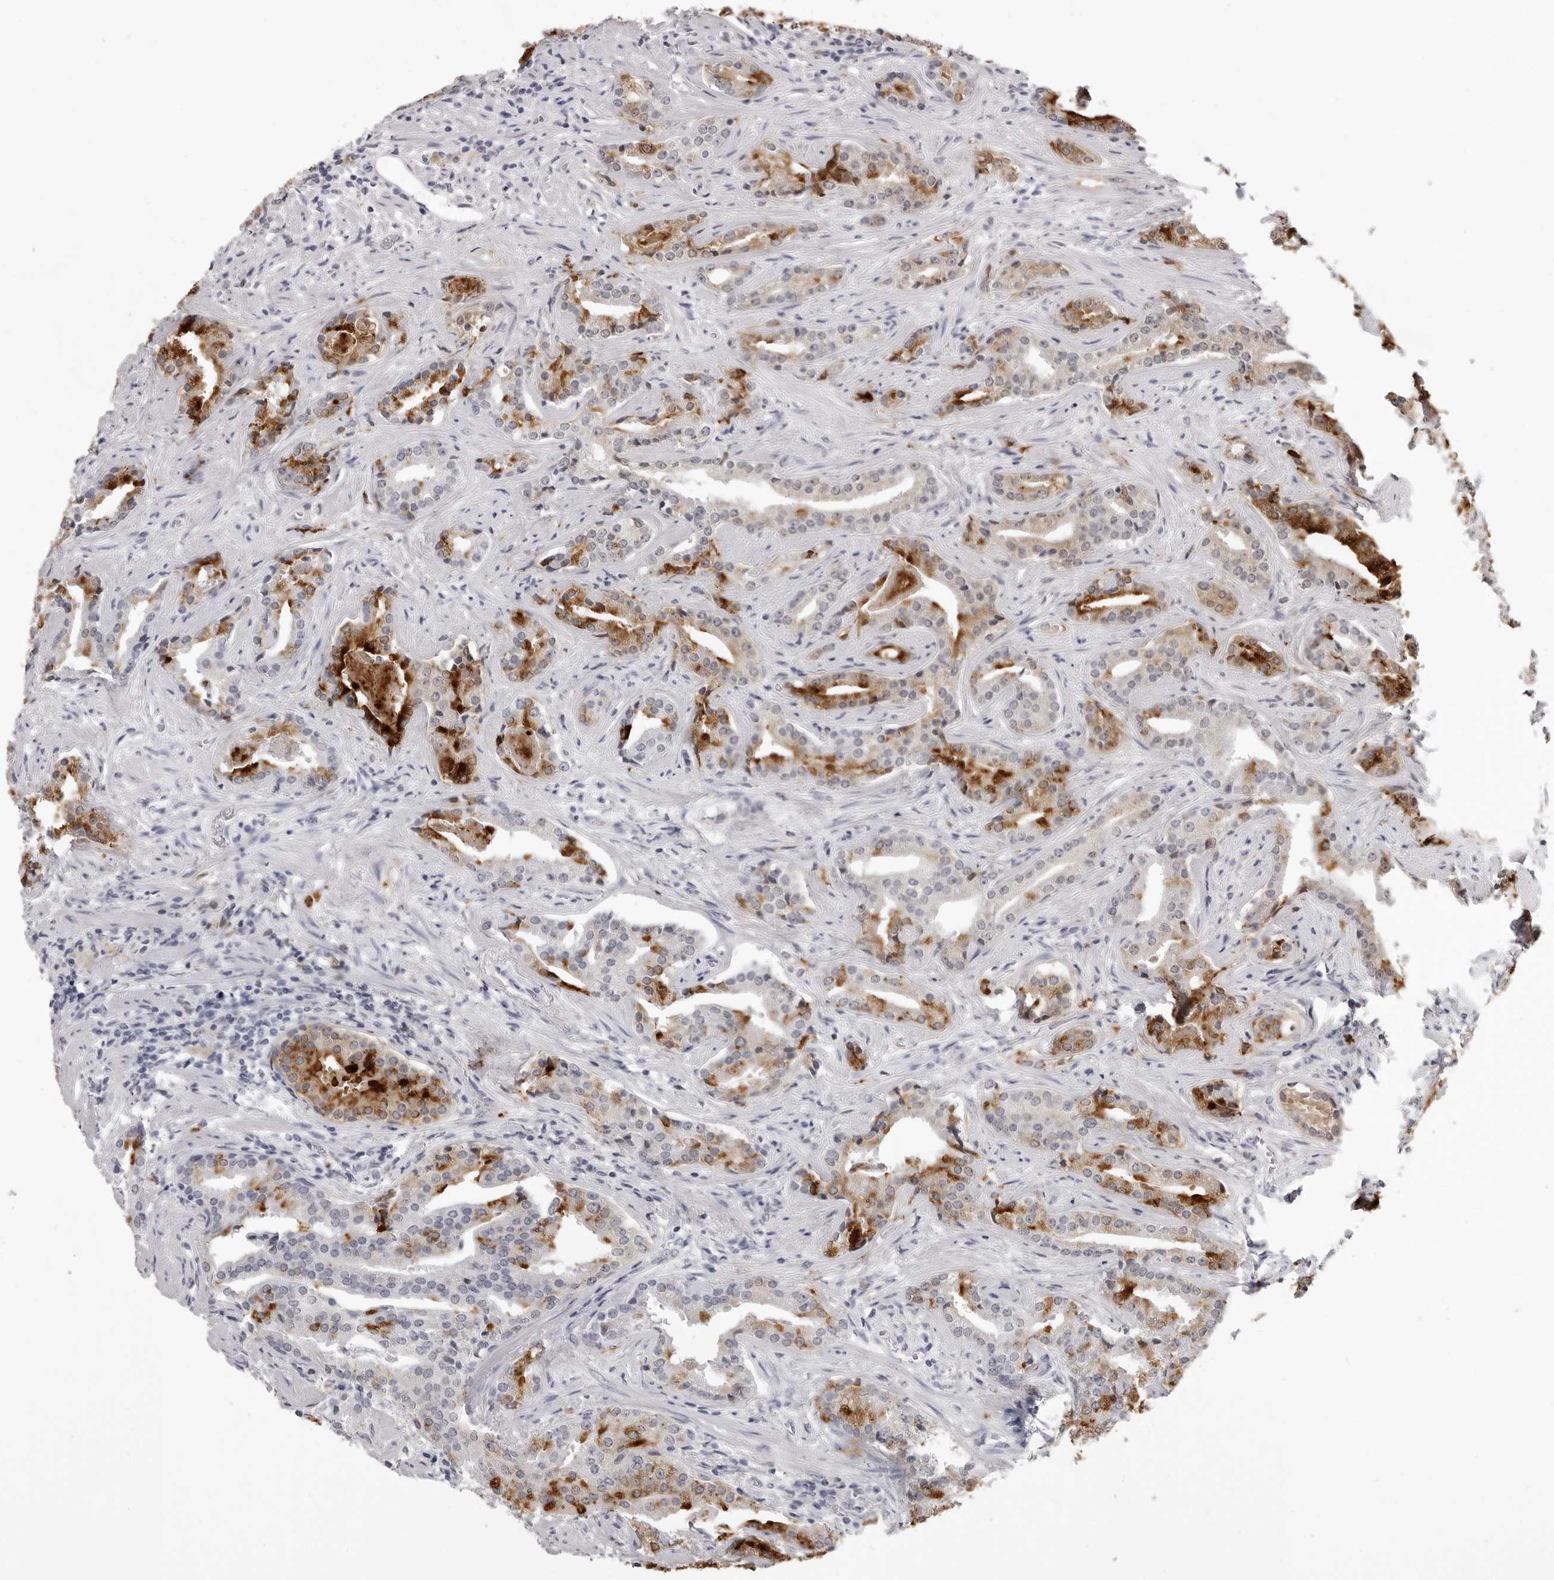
{"staining": {"intensity": "moderate", "quantity": "25%-75%", "location": "cytoplasmic/membranous"}, "tissue": "prostate cancer", "cell_type": "Tumor cells", "image_type": "cancer", "snomed": [{"axis": "morphology", "description": "Adenocarcinoma, Low grade"}, {"axis": "topography", "description": "Prostate"}], "caption": "An immunohistochemistry (IHC) photomicrograph of tumor tissue is shown. Protein staining in brown shows moderate cytoplasmic/membranous positivity in prostate low-grade adenocarcinoma within tumor cells.", "gene": "IL31", "patient": {"sex": "male", "age": 67}}